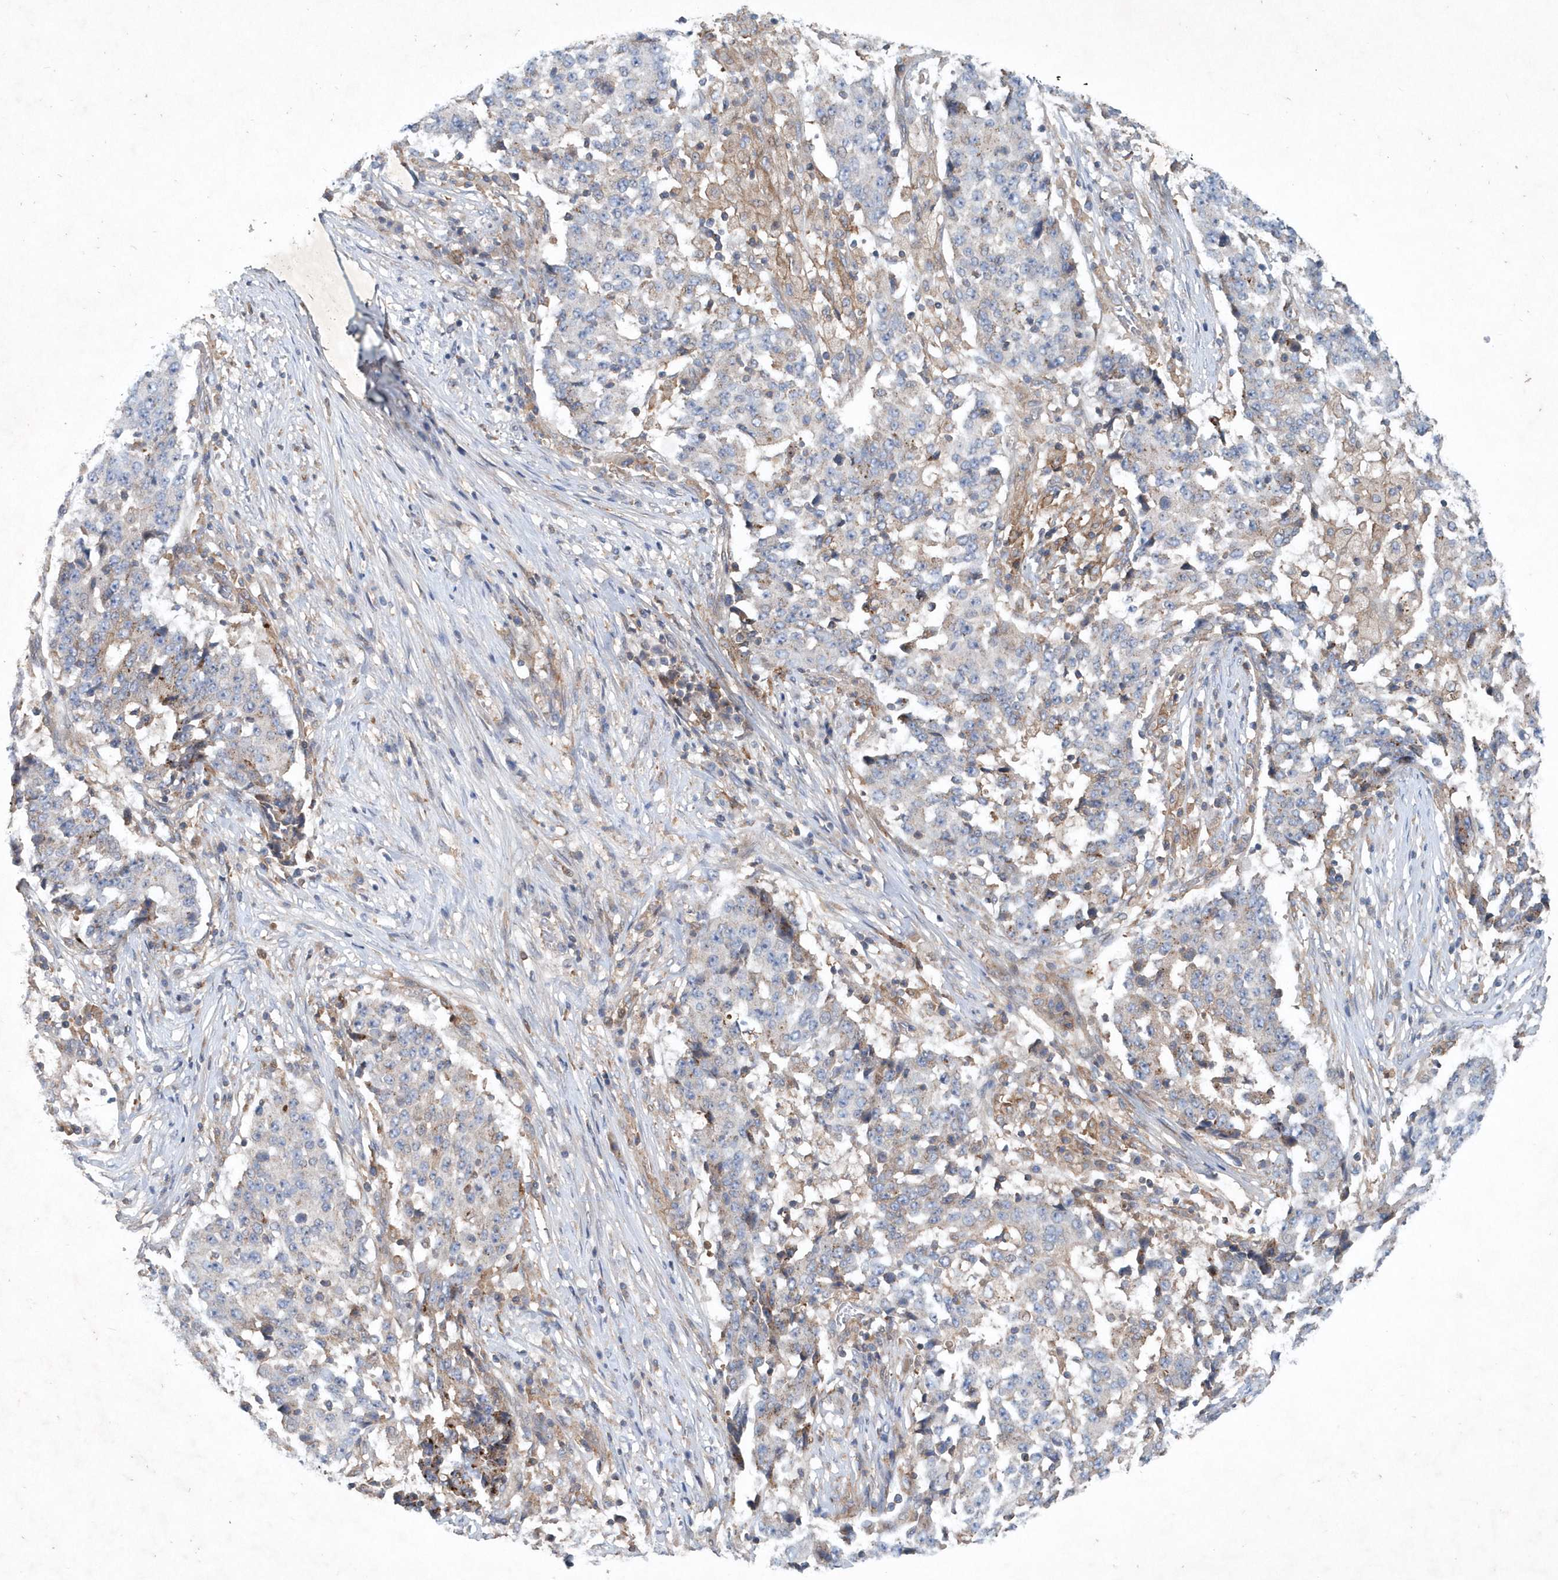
{"staining": {"intensity": "weak", "quantity": "<25%", "location": "cytoplasmic/membranous"}, "tissue": "stomach cancer", "cell_type": "Tumor cells", "image_type": "cancer", "snomed": [{"axis": "morphology", "description": "Adenocarcinoma, NOS"}, {"axis": "topography", "description": "Stomach"}], "caption": "A histopathology image of human adenocarcinoma (stomach) is negative for staining in tumor cells.", "gene": "P2RY10", "patient": {"sex": "male", "age": 59}}